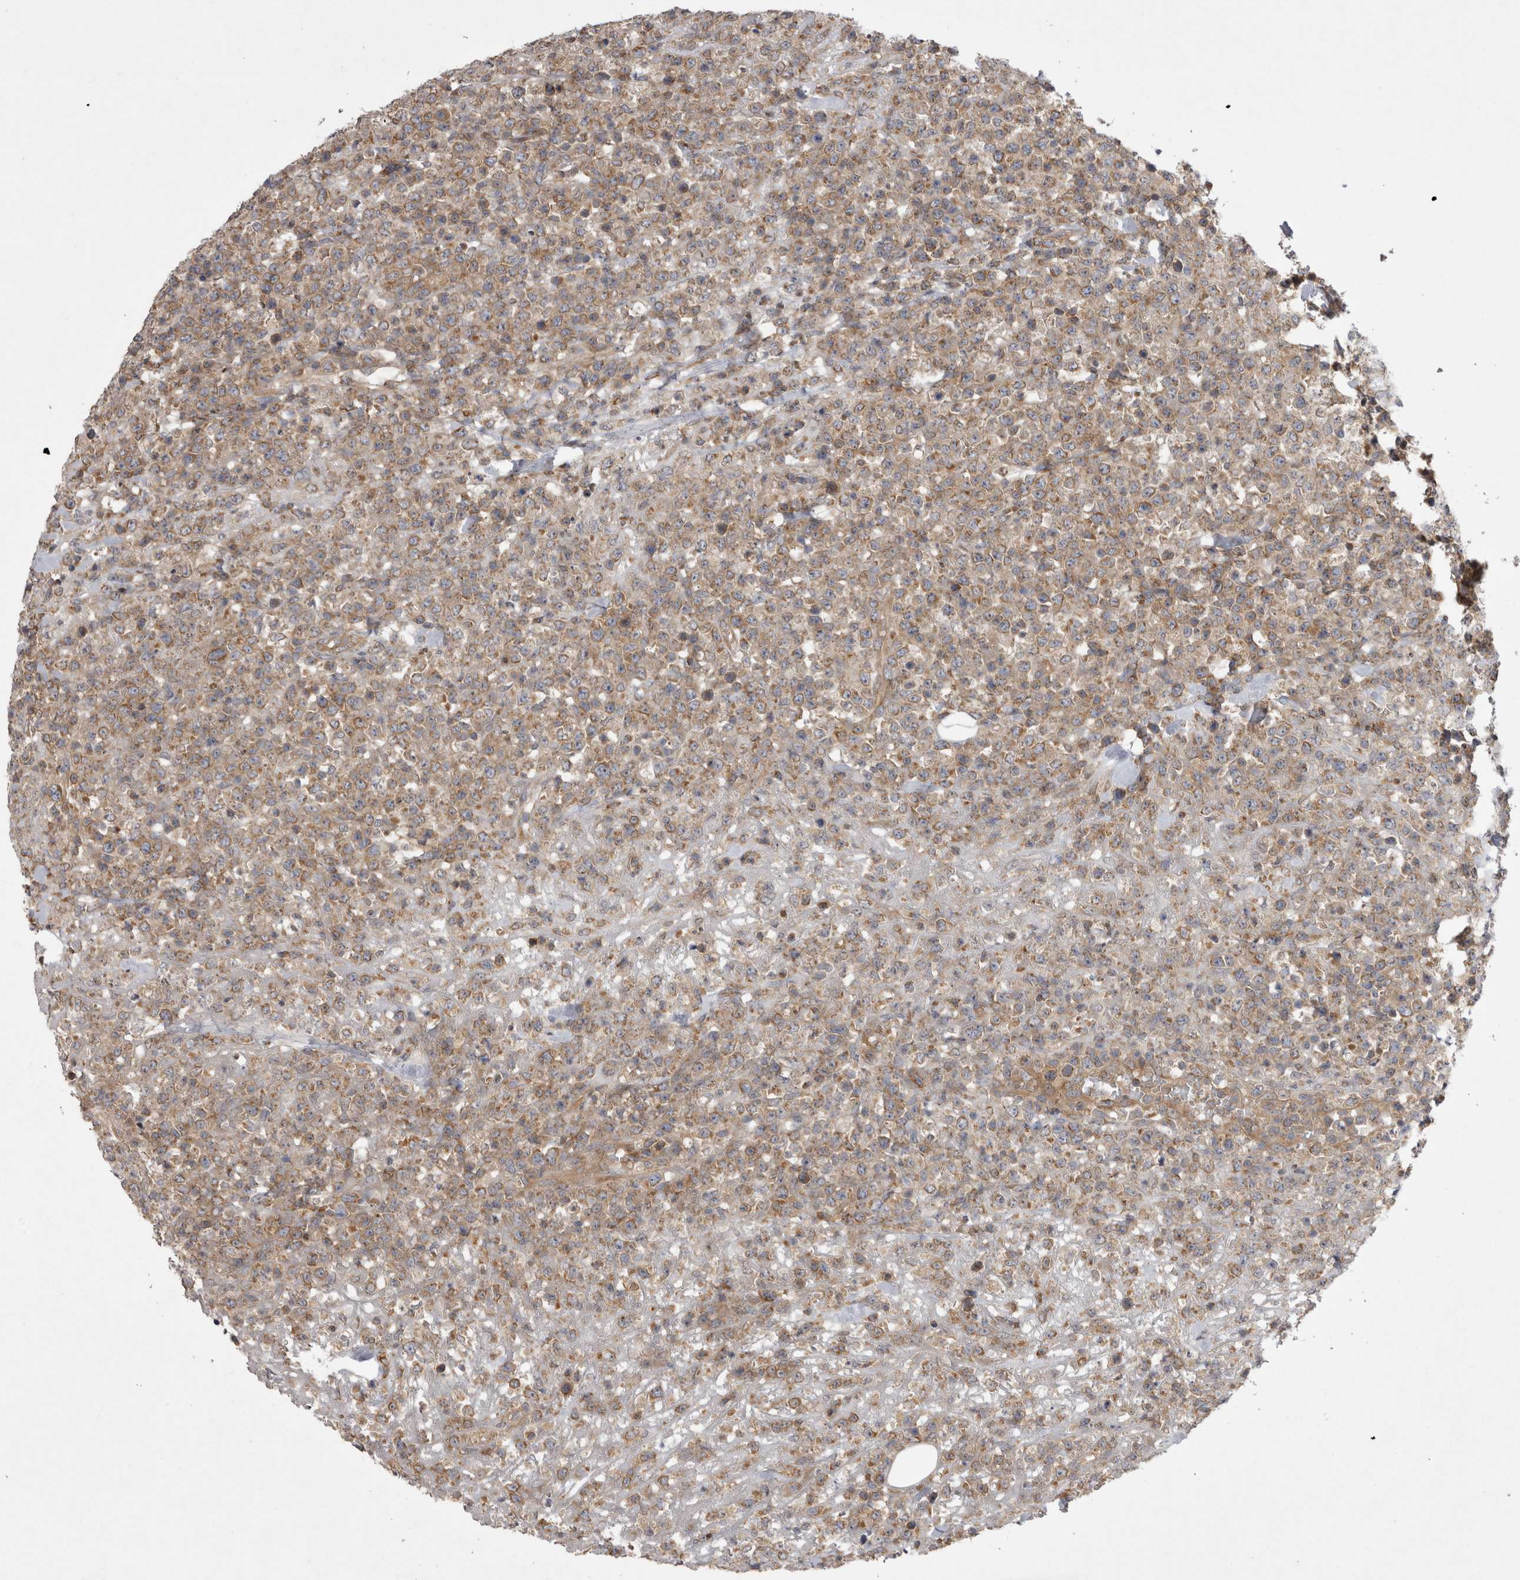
{"staining": {"intensity": "moderate", "quantity": ">75%", "location": "cytoplasmic/membranous"}, "tissue": "lymphoma", "cell_type": "Tumor cells", "image_type": "cancer", "snomed": [{"axis": "morphology", "description": "Malignant lymphoma, non-Hodgkin's type, High grade"}, {"axis": "topography", "description": "Colon"}], "caption": "High-power microscopy captured an immunohistochemistry micrograph of lymphoma, revealing moderate cytoplasmic/membranous positivity in approximately >75% of tumor cells.", "gene": "TSPOAP1", "patient": {"sex": "female", "age": 53}}